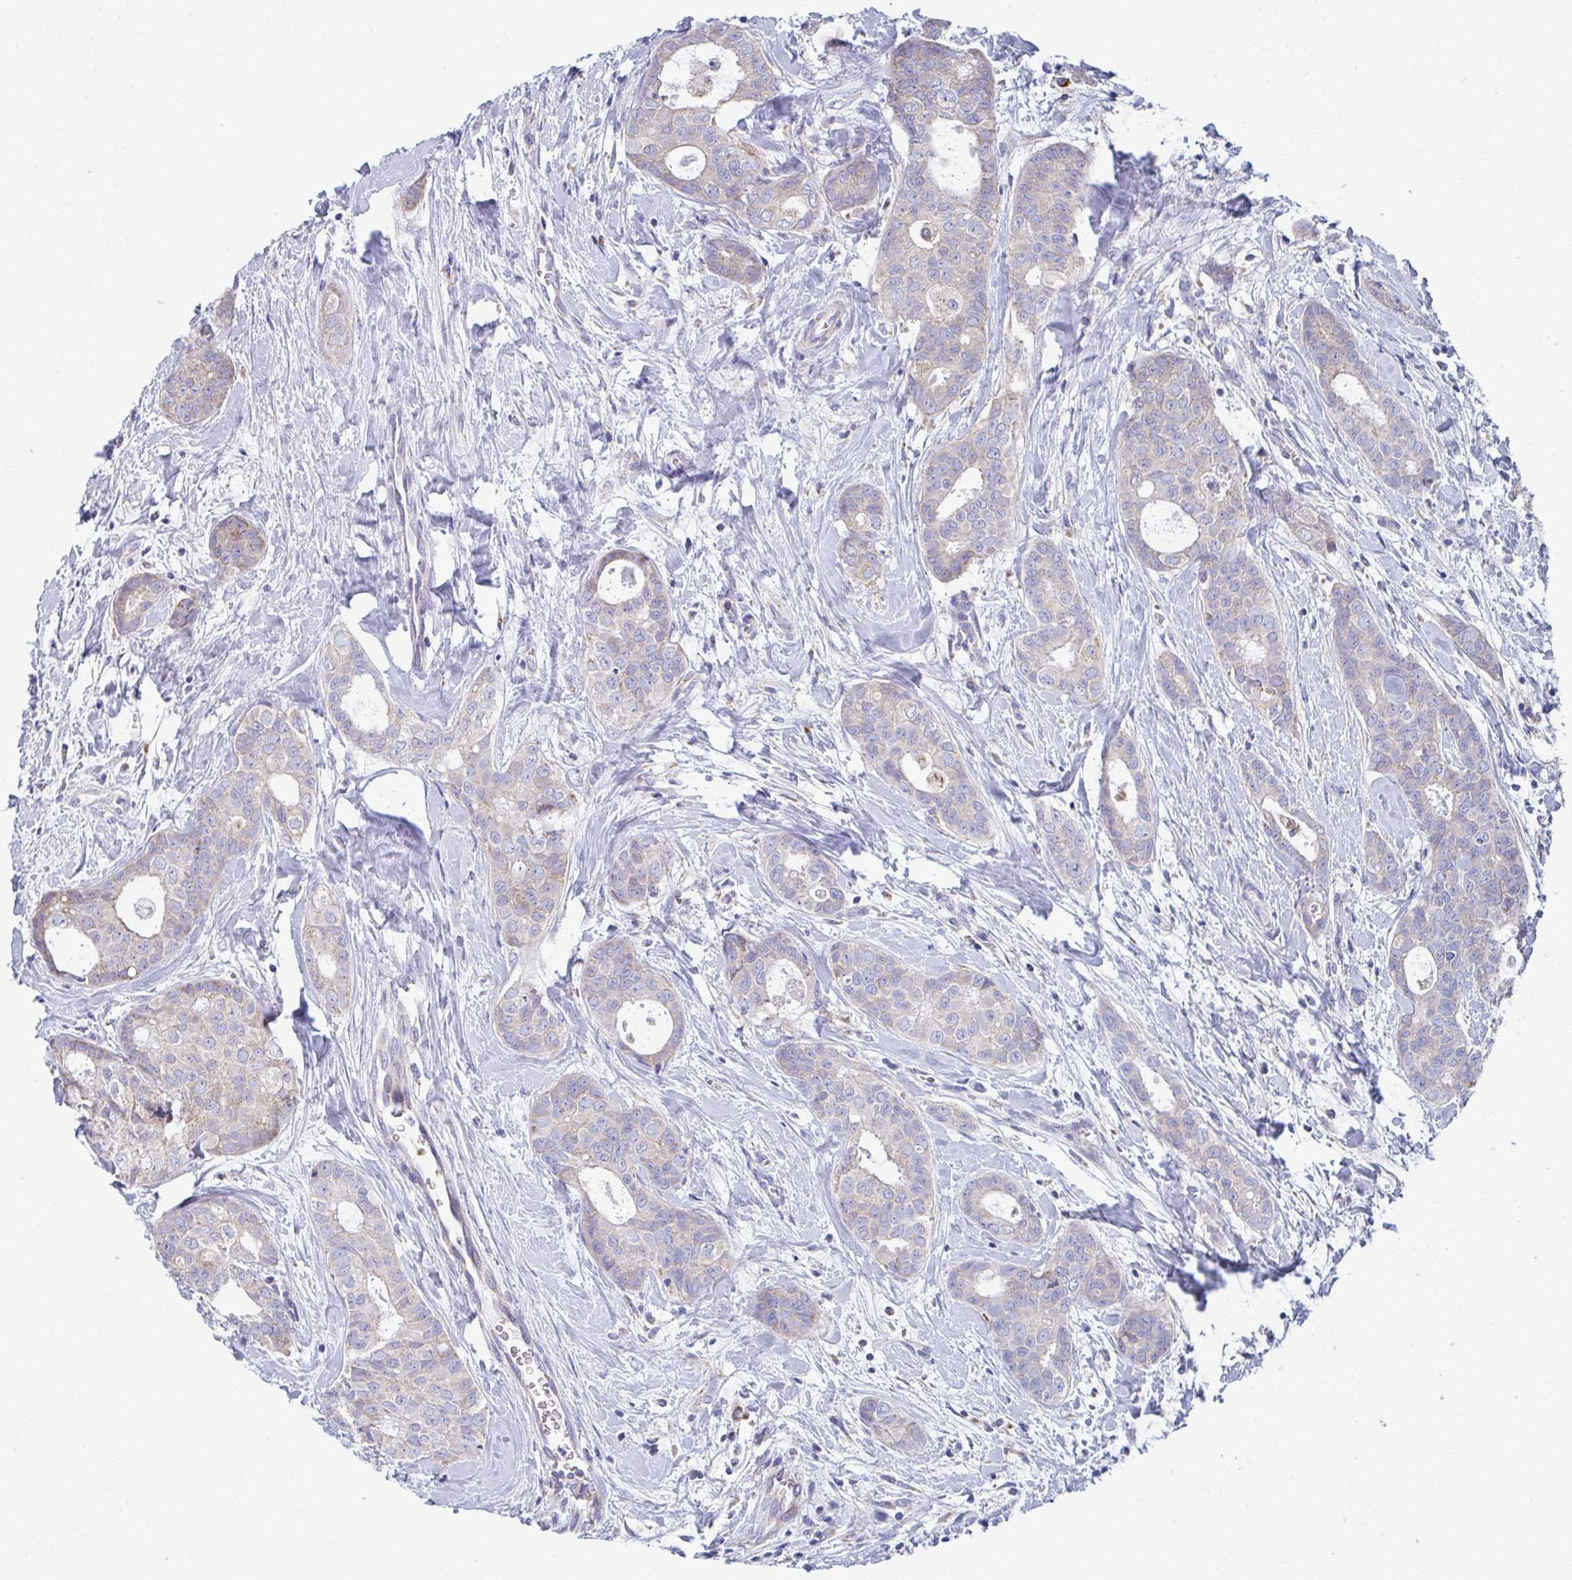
{"staining": {"intensity": "weak", "quantity": "<25%", "location": "cytoplasmic/membranous"}, "tissue": "breast cancer", "cell_type": "Tumor cells", "image_type": "cancer", "snomed": [{"axis": "morphology", "description": "Duct carcinoma"}, {"axis": "topography", "description": "Breast"}], "caption": "DAB (3,3'-diaminobenzidine) immunohistochemical staining of human breast cancer reveals no significant staining in tumor cells. Brightfield microscopy of IHC stained with DAB (3,3'-diaminobenzidine) (brown) and hematoxylin (blue), captured at high magnification.", "gene": "RCC1L", "patient": {"sex": "female", "age": 45}}